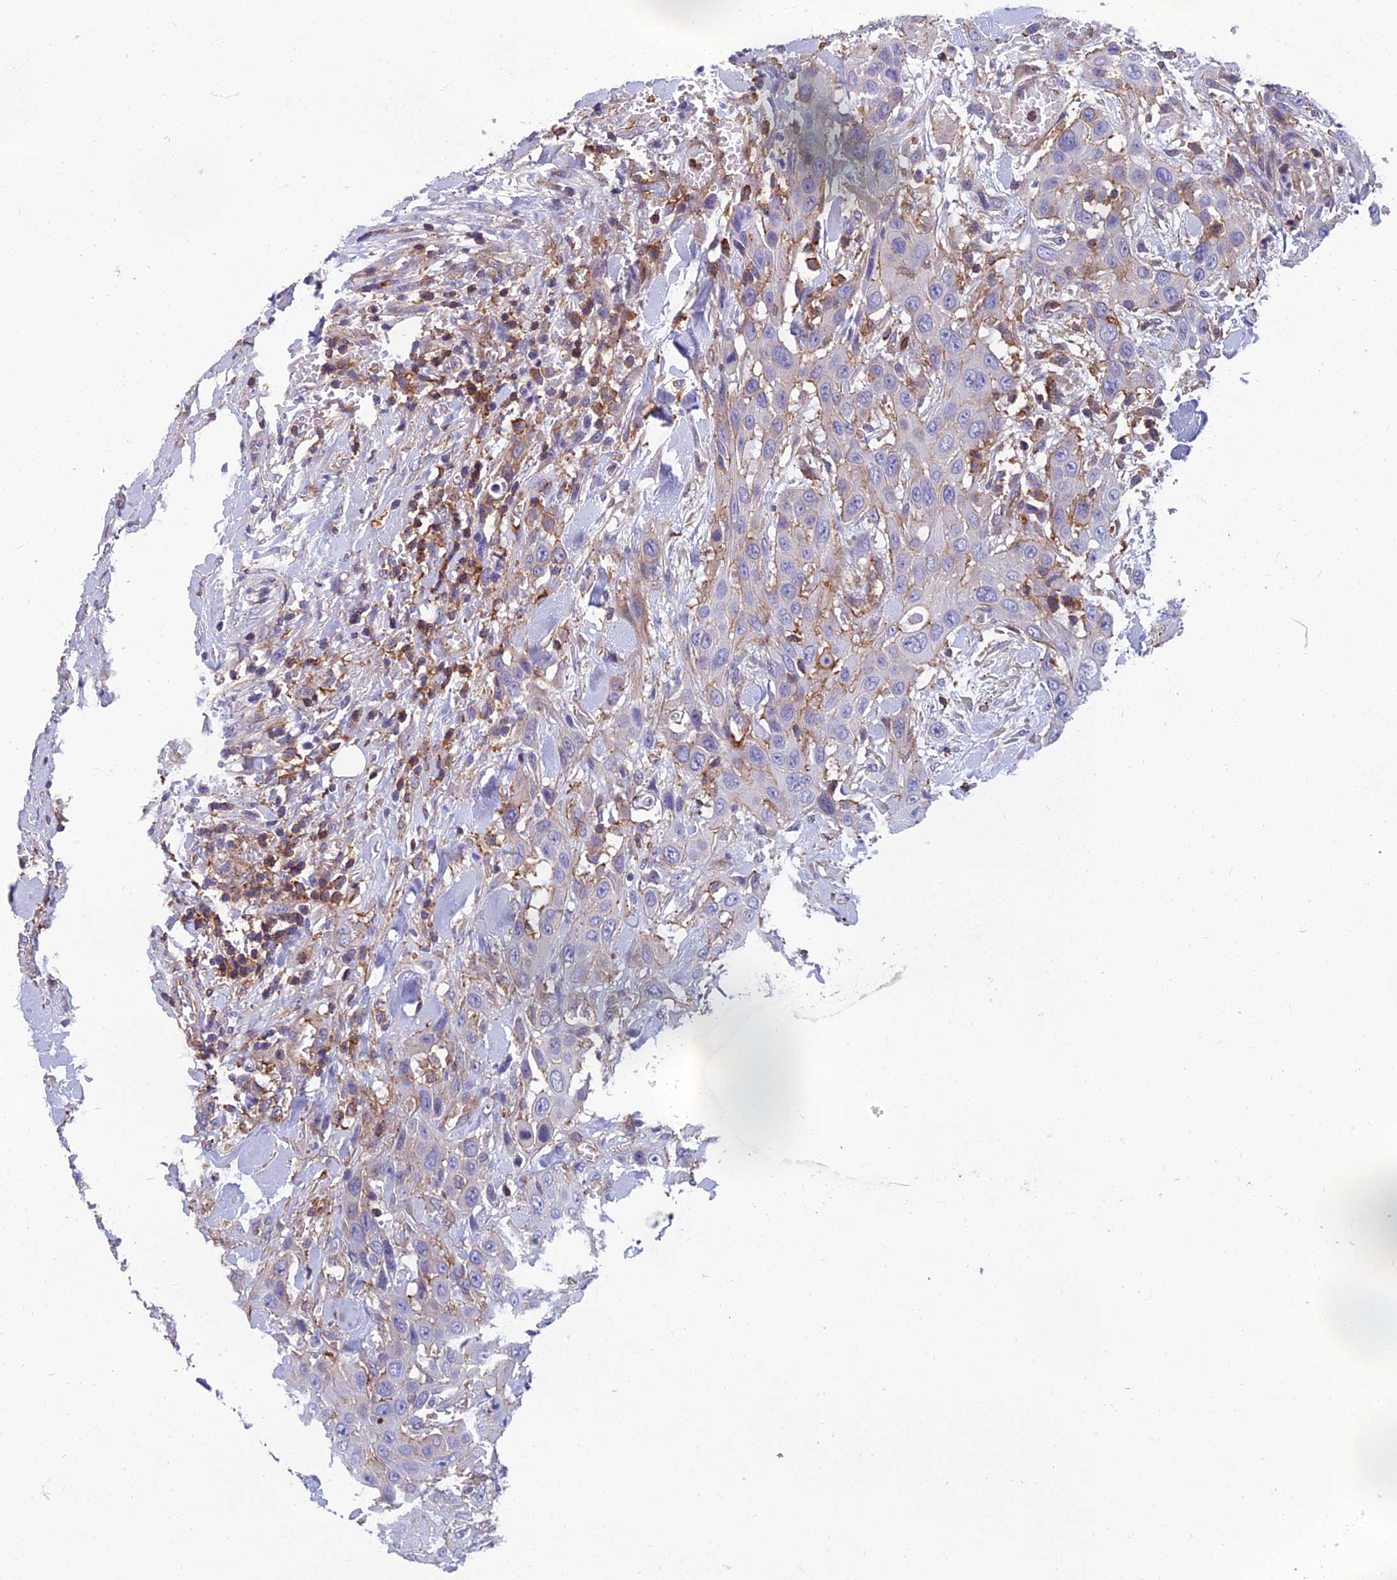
{"staining": {"intensity": "weak", "quantity": "<25%", "location": "cytoplasmic/membranous"}, "tissue": "head and neck cancer", "cell_type": "Tumor cells", "image_type": "cancer", "snomed": [{"axis": "morphology", "description": "Squamous cell carcinoma, NOS"}, {"axis": "topography", "description": "Head-Neck"}], "caption": "The image displays no staining of tumor cells in head and neck squamous cell carcinoma.", "gene": "PPP1R18", "patient": {"sex": "male", "age": 81}}